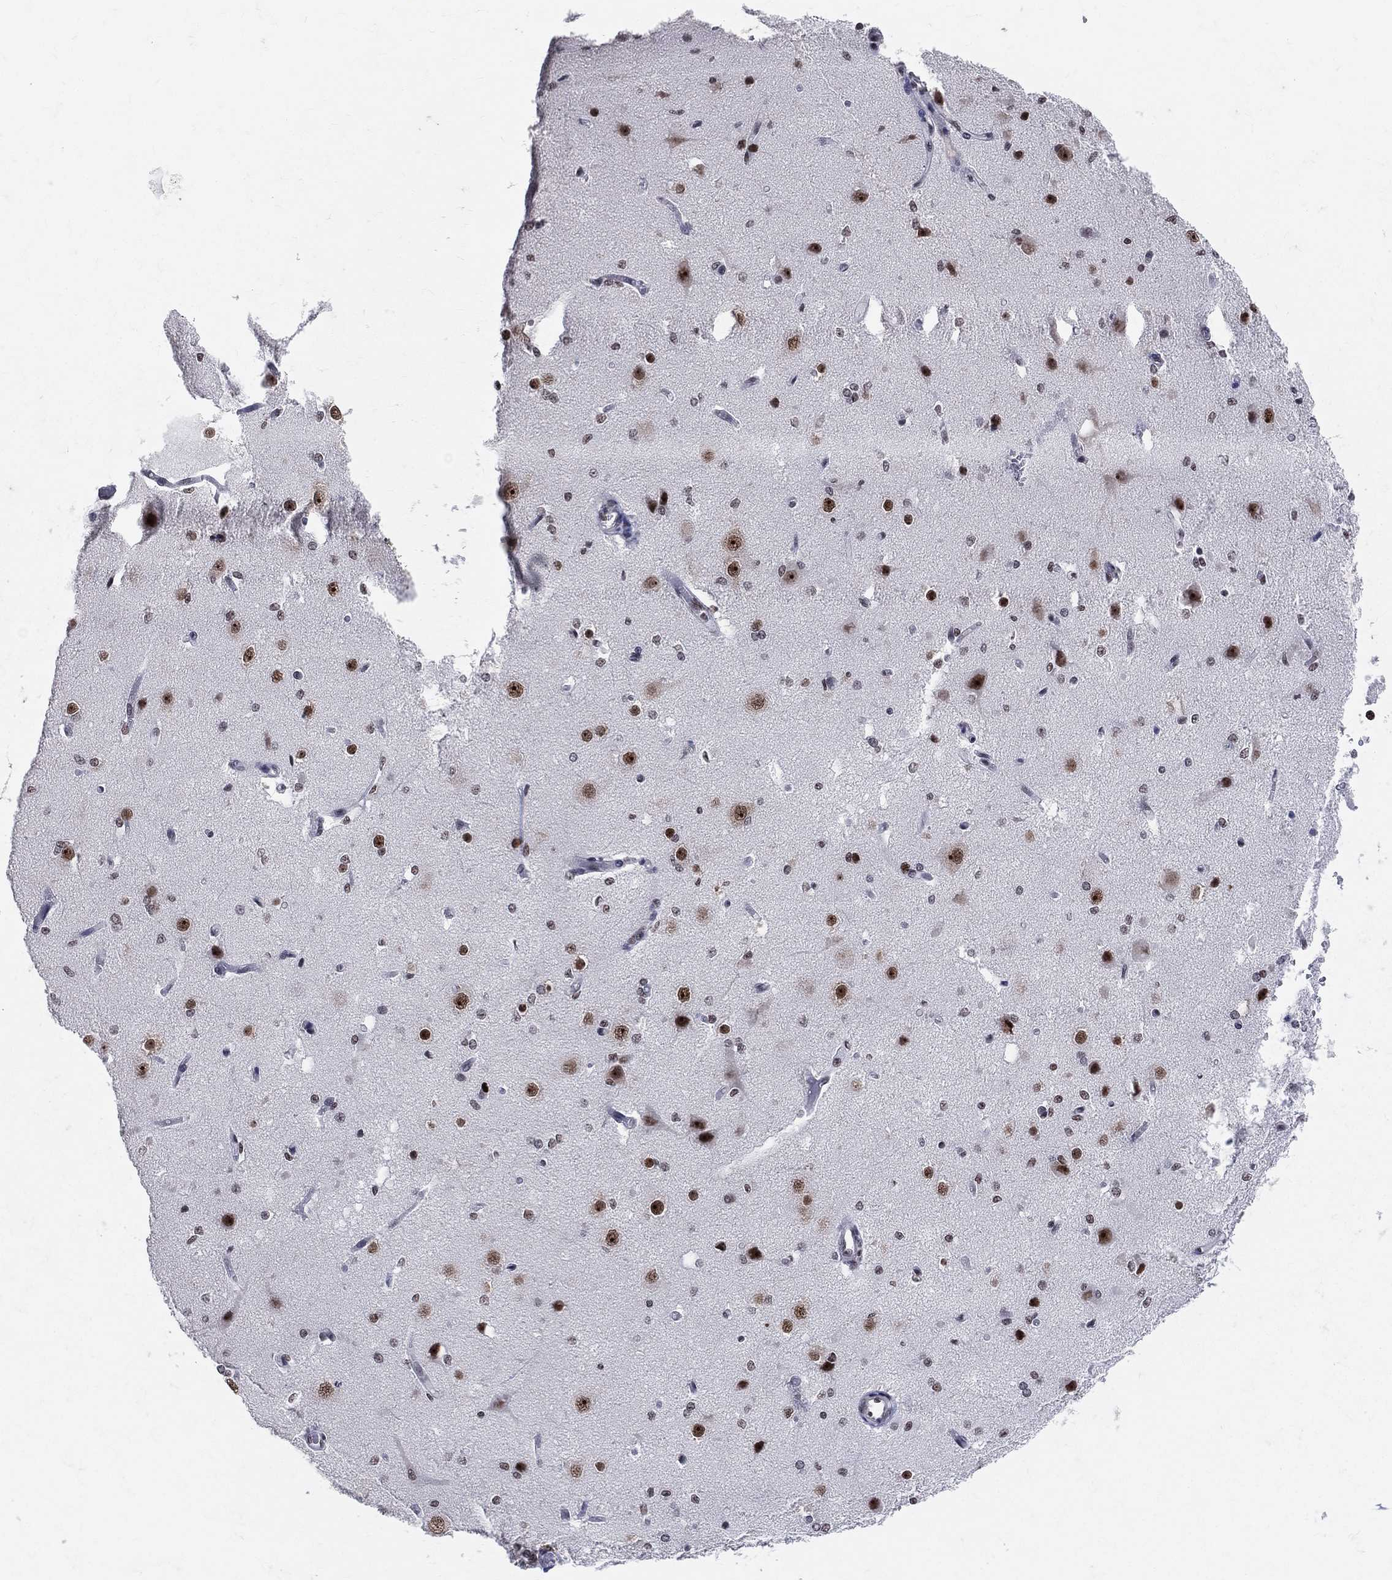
{"staining": {"intensity": "negative", "quantity": "none", "location": "none"}, "tissue": "cerebral cortex", "cell_type": "Endothelial cells", "image_type": "normal", "snomed": [{"axis": "morphology", "description": "Normal tissue, NOS"}, {"axis": "morphology", "description": "Inflammation, NOS"}, {"axis": "topography", "description": "Cerebral cortex"}], "caption": "Cerebral cortex stained for a protein using immunohistochemistry reveals no expression endothelial cells.", "gene": "CDK7", "patient": {"sex": "male", "age": 6}}